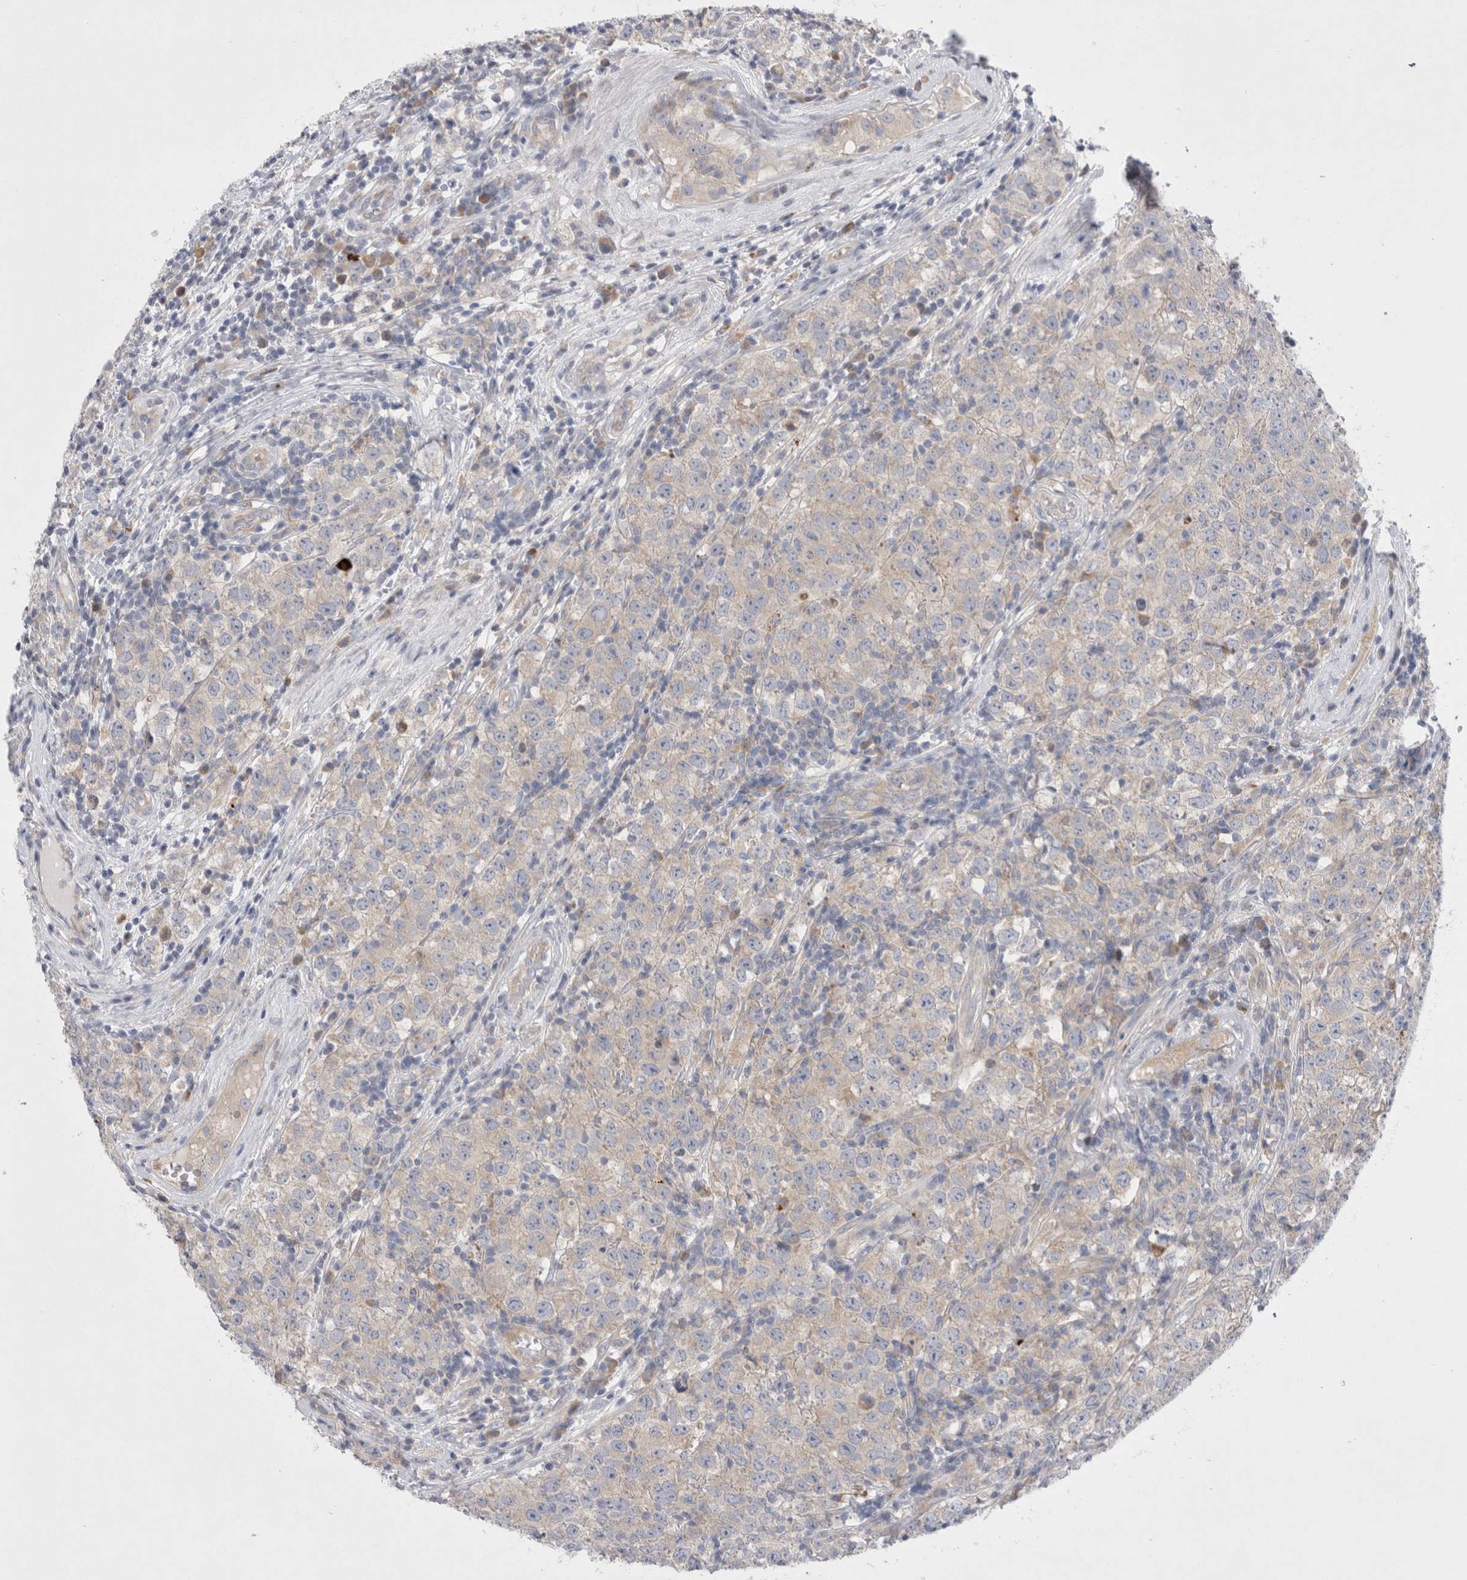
{"staining": {"intensity": "weak", "quantity": "<25%", "location": "cytoplasmic/membranous"}, "tissue": "testis cancer", "cell_type": "Tumor cells", "image_type": "cancer", "snomed": [{"axis": "morphology", "description": "Seminoma, NOS"}, {"axis": "morphology", "description": "Carcinoma, Embryonal, NOS"}, {"axis": "topography", "description": "Testis"}], "caption": "Tumor cells show no significant protein positivity in embryonal carcinoma (testis). The staining was performed using DAB to visualize the protein expression in brown, while the nuclei were stained in blue with hematoxylin (Magnification: 20x).", "gene": "RBM12B", "patient": {"sex": "male", "age": 28}}